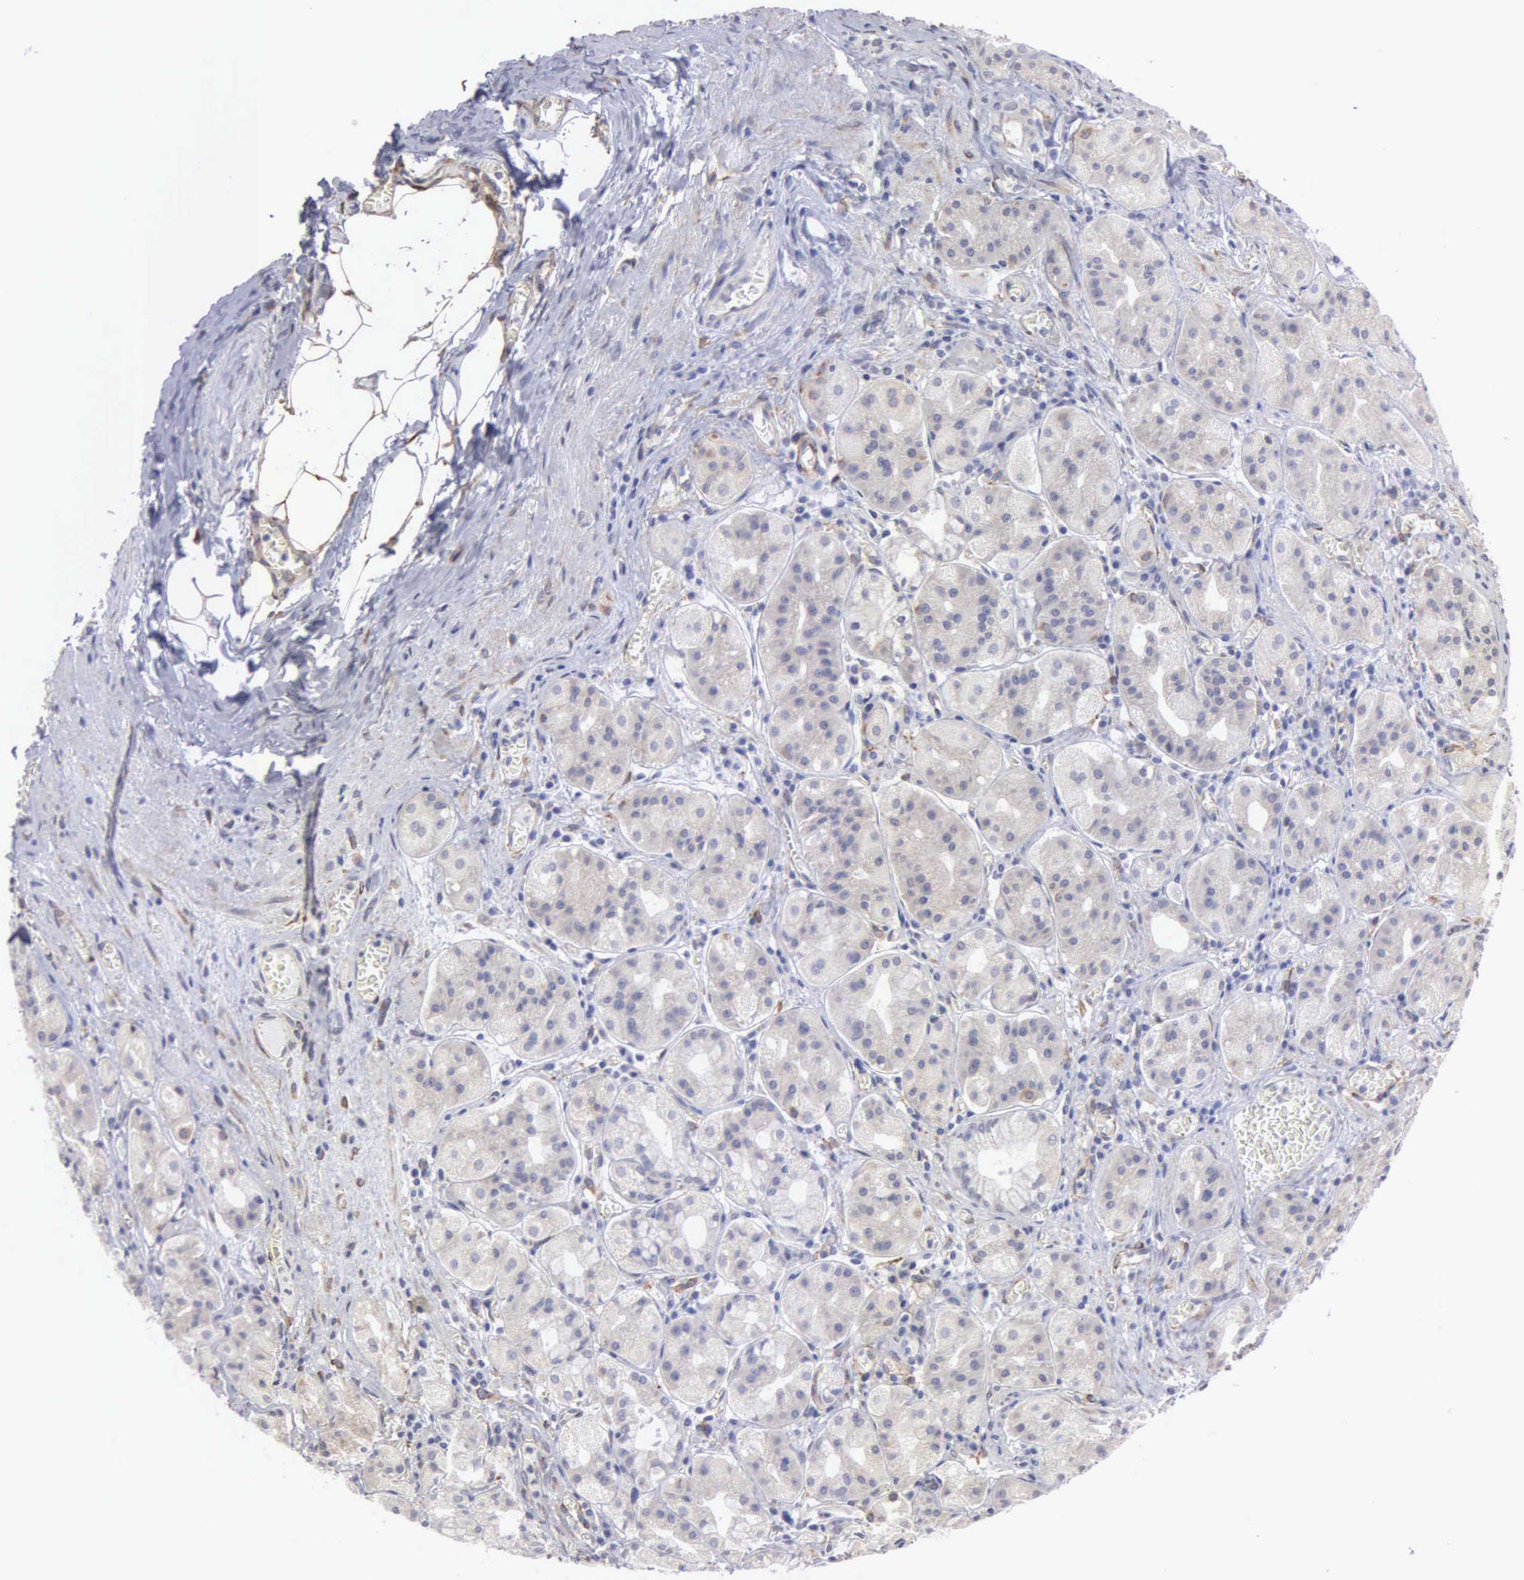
{"staining": {"intensity": "negative", "quantity": "none", "location": "none"}, "tissue": "stomach", "cell_type": "Glandular cells", "image_type": "normal", "snomed": [{"axis": "morphology", "description": "Normal tissue, NOS"}, {"axis": "topography", "description": "Stomach, lower"}], "caption": "The image shows no staining of glandular cells in normal stomach.", "gene": "LIN52", "patient": {"sex": "male", "age": 58}}